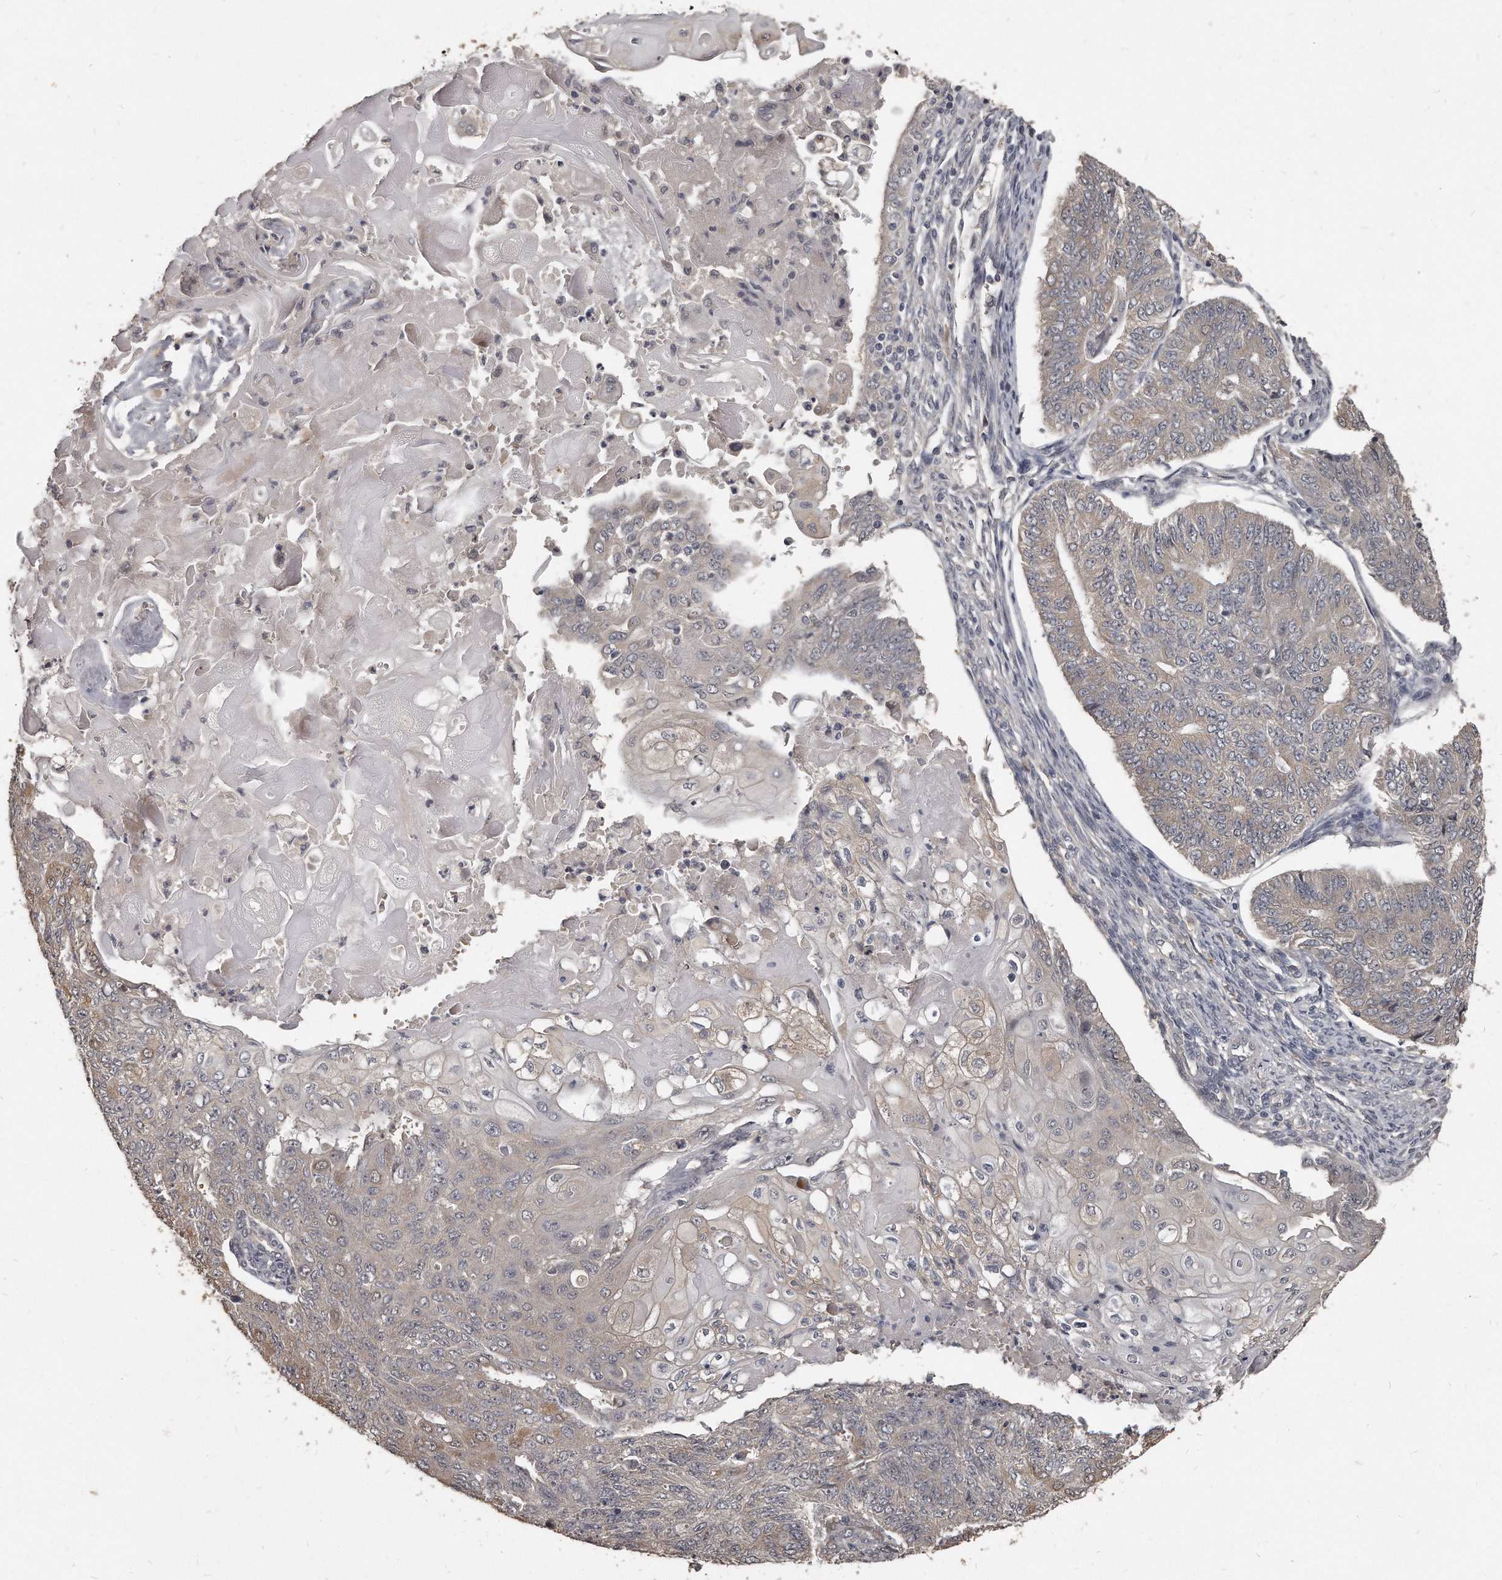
{"staining": {"intensity": "weak", "quantity": "<25%", "location": "cytoplasmic/membranous"}, "tissue": "endometrial cancer", "cell_type": "Tumor cells", "image_type": "cancer", "snomed": [{"axis": "morphology", "description": "Adenocarcinoma, NOS"}, {"axis": "topography", "description": "Endometrium"}], "caption": "Tumor cells show no significant protein expression in endometrial cancer (adenocarcinoma).", "gene": "GRB10", "patient": {"sex": "female", "age": 32}}